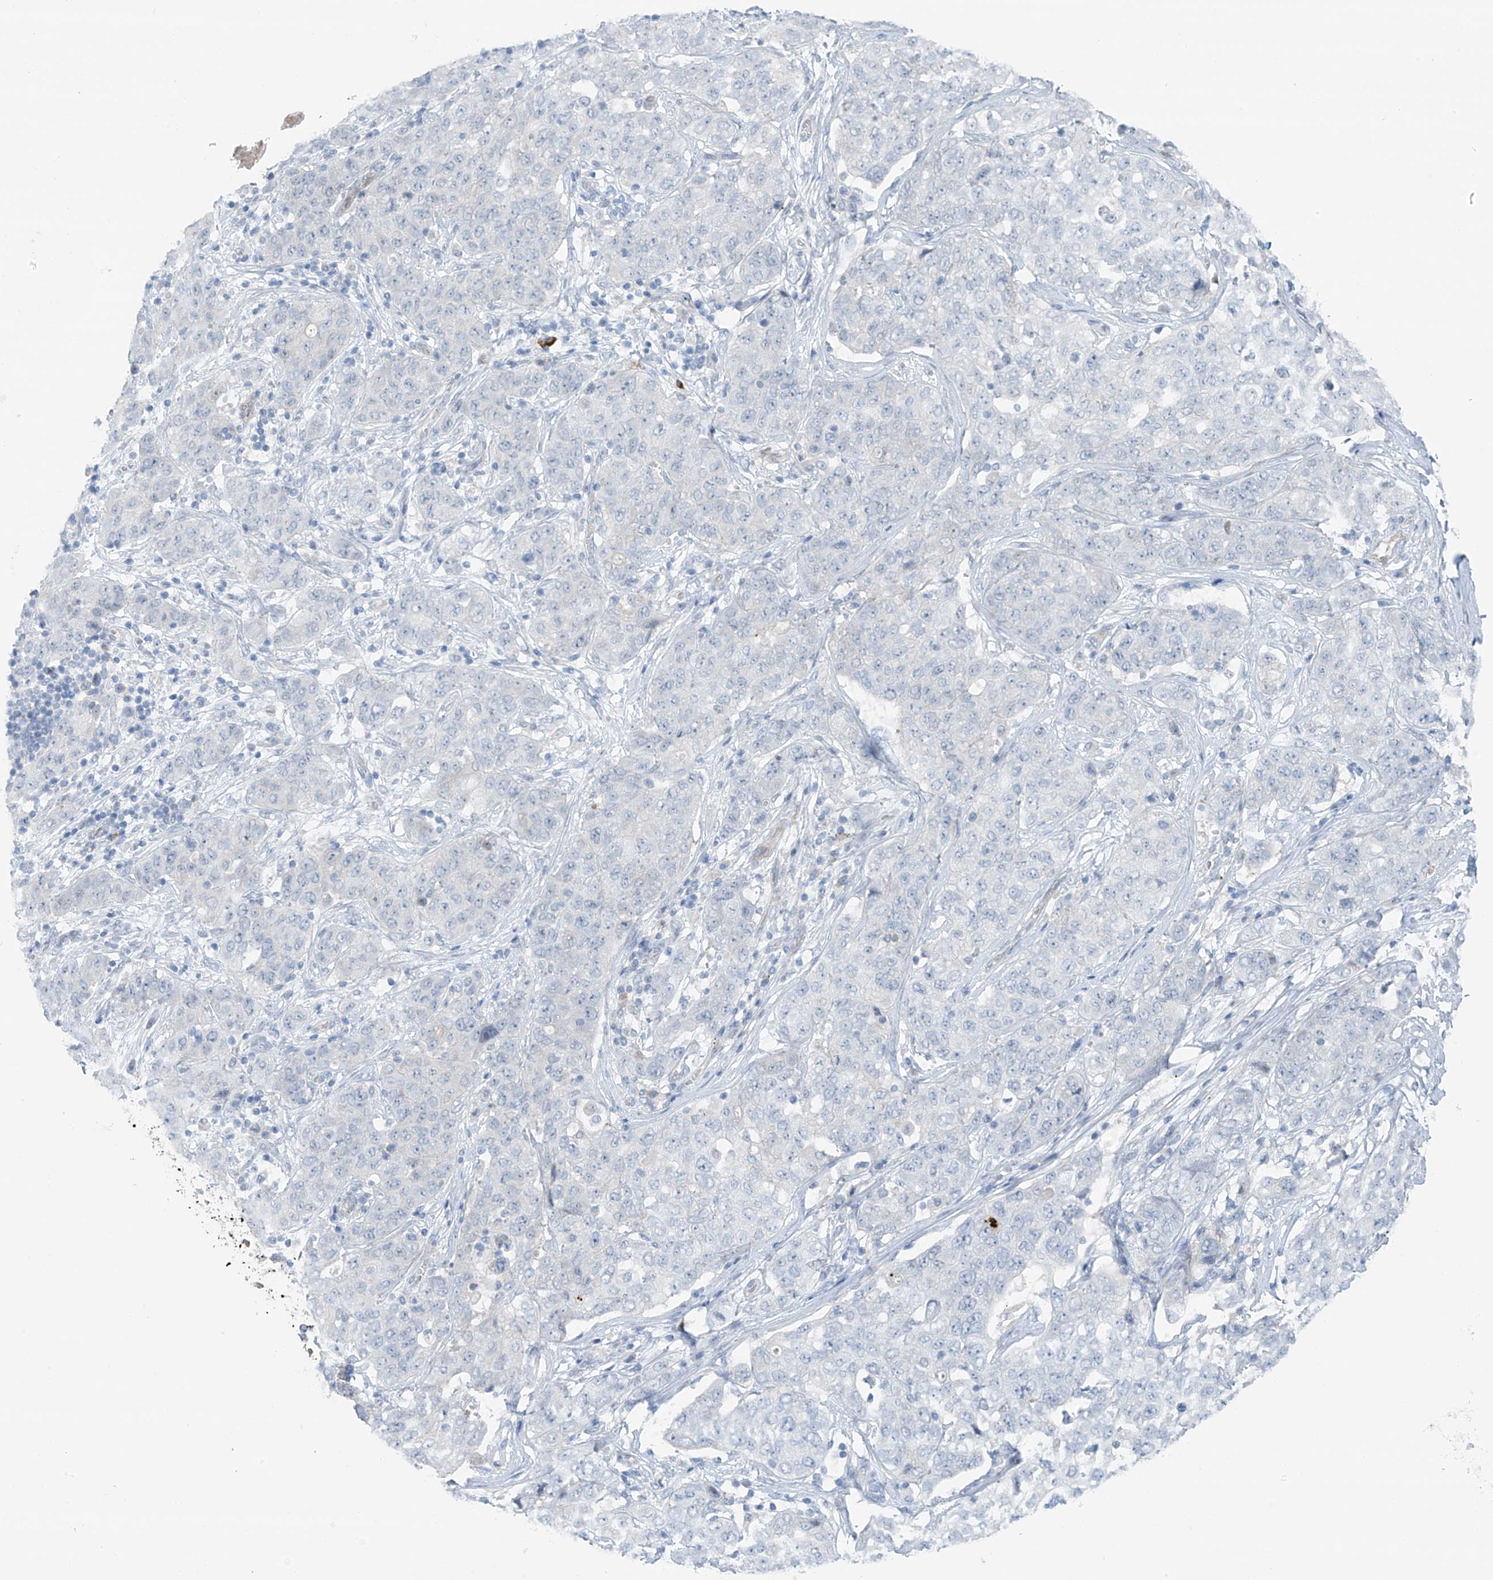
{"staining": {"intensity": "negative", "quantity": "none", "location": "none"}, "tissue": "stomach cancer", "cell_type": "Tumor cells", "image_type": "cancer", "snomed": [{"axis": "morphology", "description": "Normal tissue, NOS"}, {"axis": "morphology", "description": "Adenocarcinoma, NOS"}, {"axis": "topography", "description": "Lymph node"}, {"axis": "topography", "description": "Stomach"}], "caption": "Immunohistochemistry of human stomach adenocarcinoma exhibits no expression in tumor cells.", "gene": "ZNF793", "patient": {"sex": "male", "age": 48}}